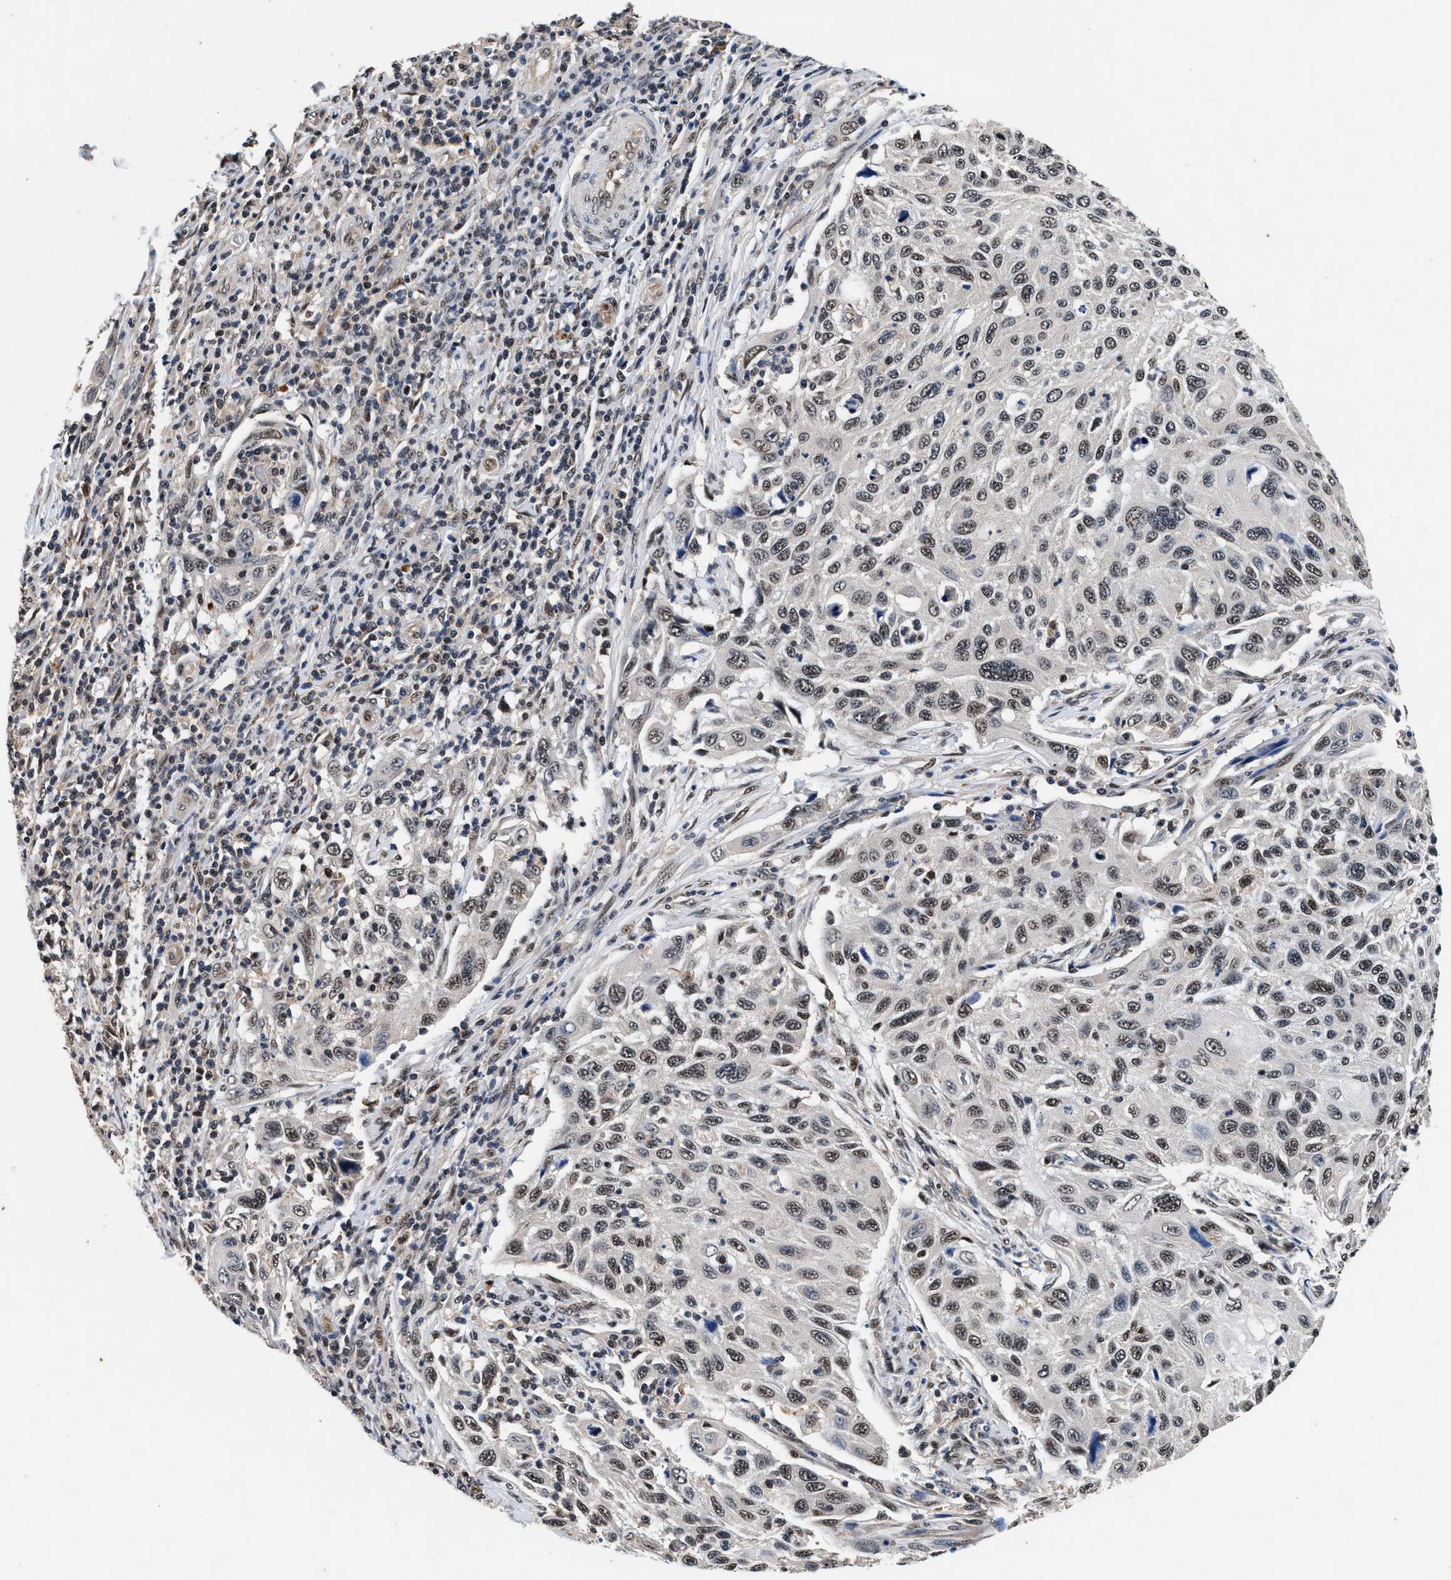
{"staining": {"intensity": "moderate", "quantity": ">75%", "location": "nuclear"}, "tissue": "cervical cancer", "cell_type": "Tumor cells", "image_type": "cancer", "snomed": [{"axis": "morphology", "description": "Squamous cell carcinoma, NOS"}, {"axis": "topography", "description": "Cervix"}], "caption": "Protein analysis of cervical squamous cell carcinoma tissue exhibits moderate nuclear positivity in about >75% of tumor cells.", "gene": "USP16", "patient": {"sex": "female", "age": 70}}